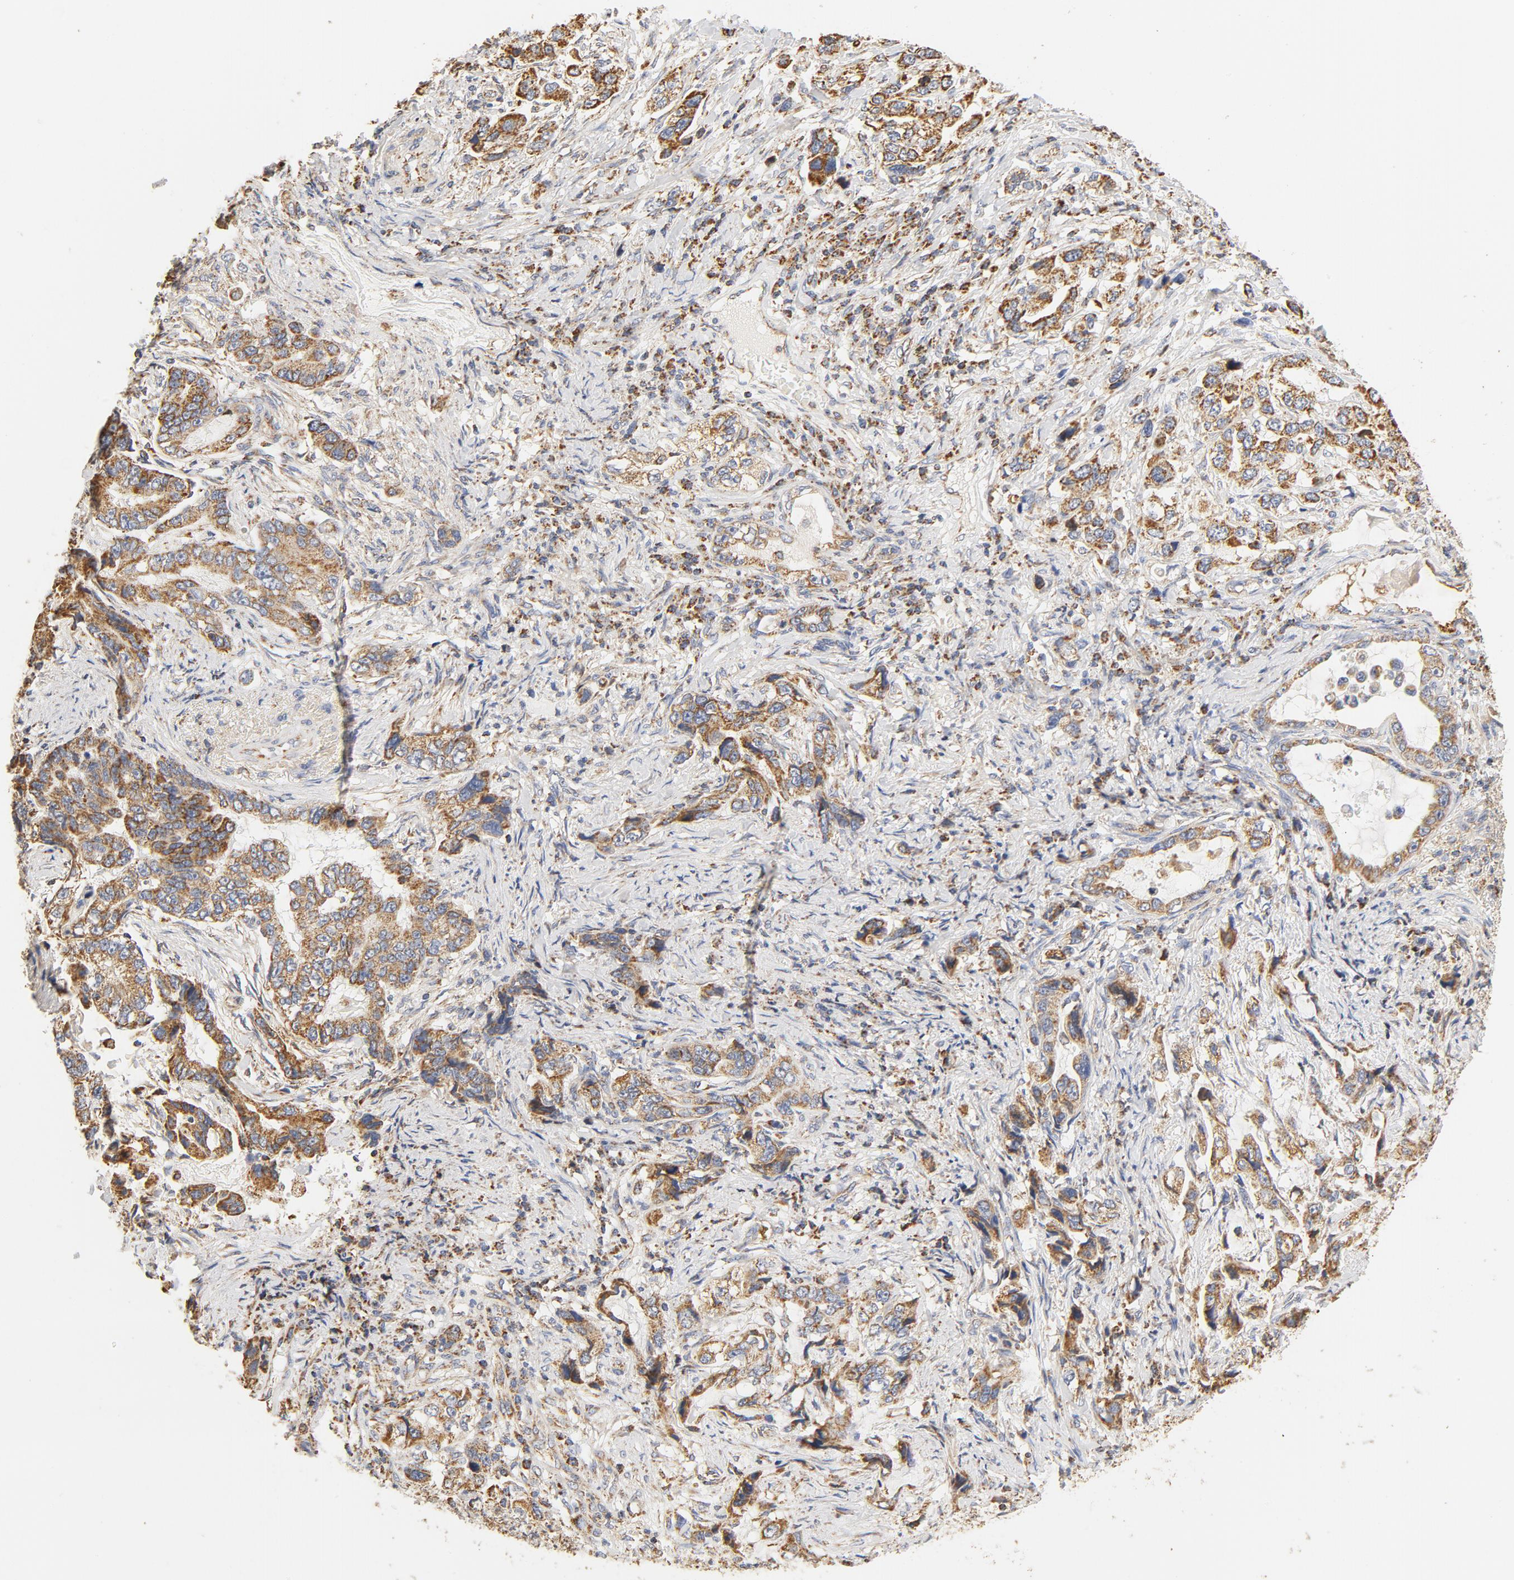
{"staining": {"intensity": "moderate", "quantity": ">75%", "location": "cytoplasmic/membranous"}, "tissue": "stomach cancer", "cell_type": "Tumor cells", "image_type": "cancer", "snomed": [{"axis": "morphology", "description": "Adenocarcinoma, NOS"}, {"axis": "topography", "description": "Stomach, lower"}], "caption": "High-power microscopy captured an immunohistochemistry (IHC) micrograph of stomach cancer, revealing moderate cytoplasmic/membranous expression in approximately >75% of tumor cells. (DAB IHC with brightfield microscopy, high magnification).", "gene": "COX4I1", "patient": {"sex": "female", "age": 93}}